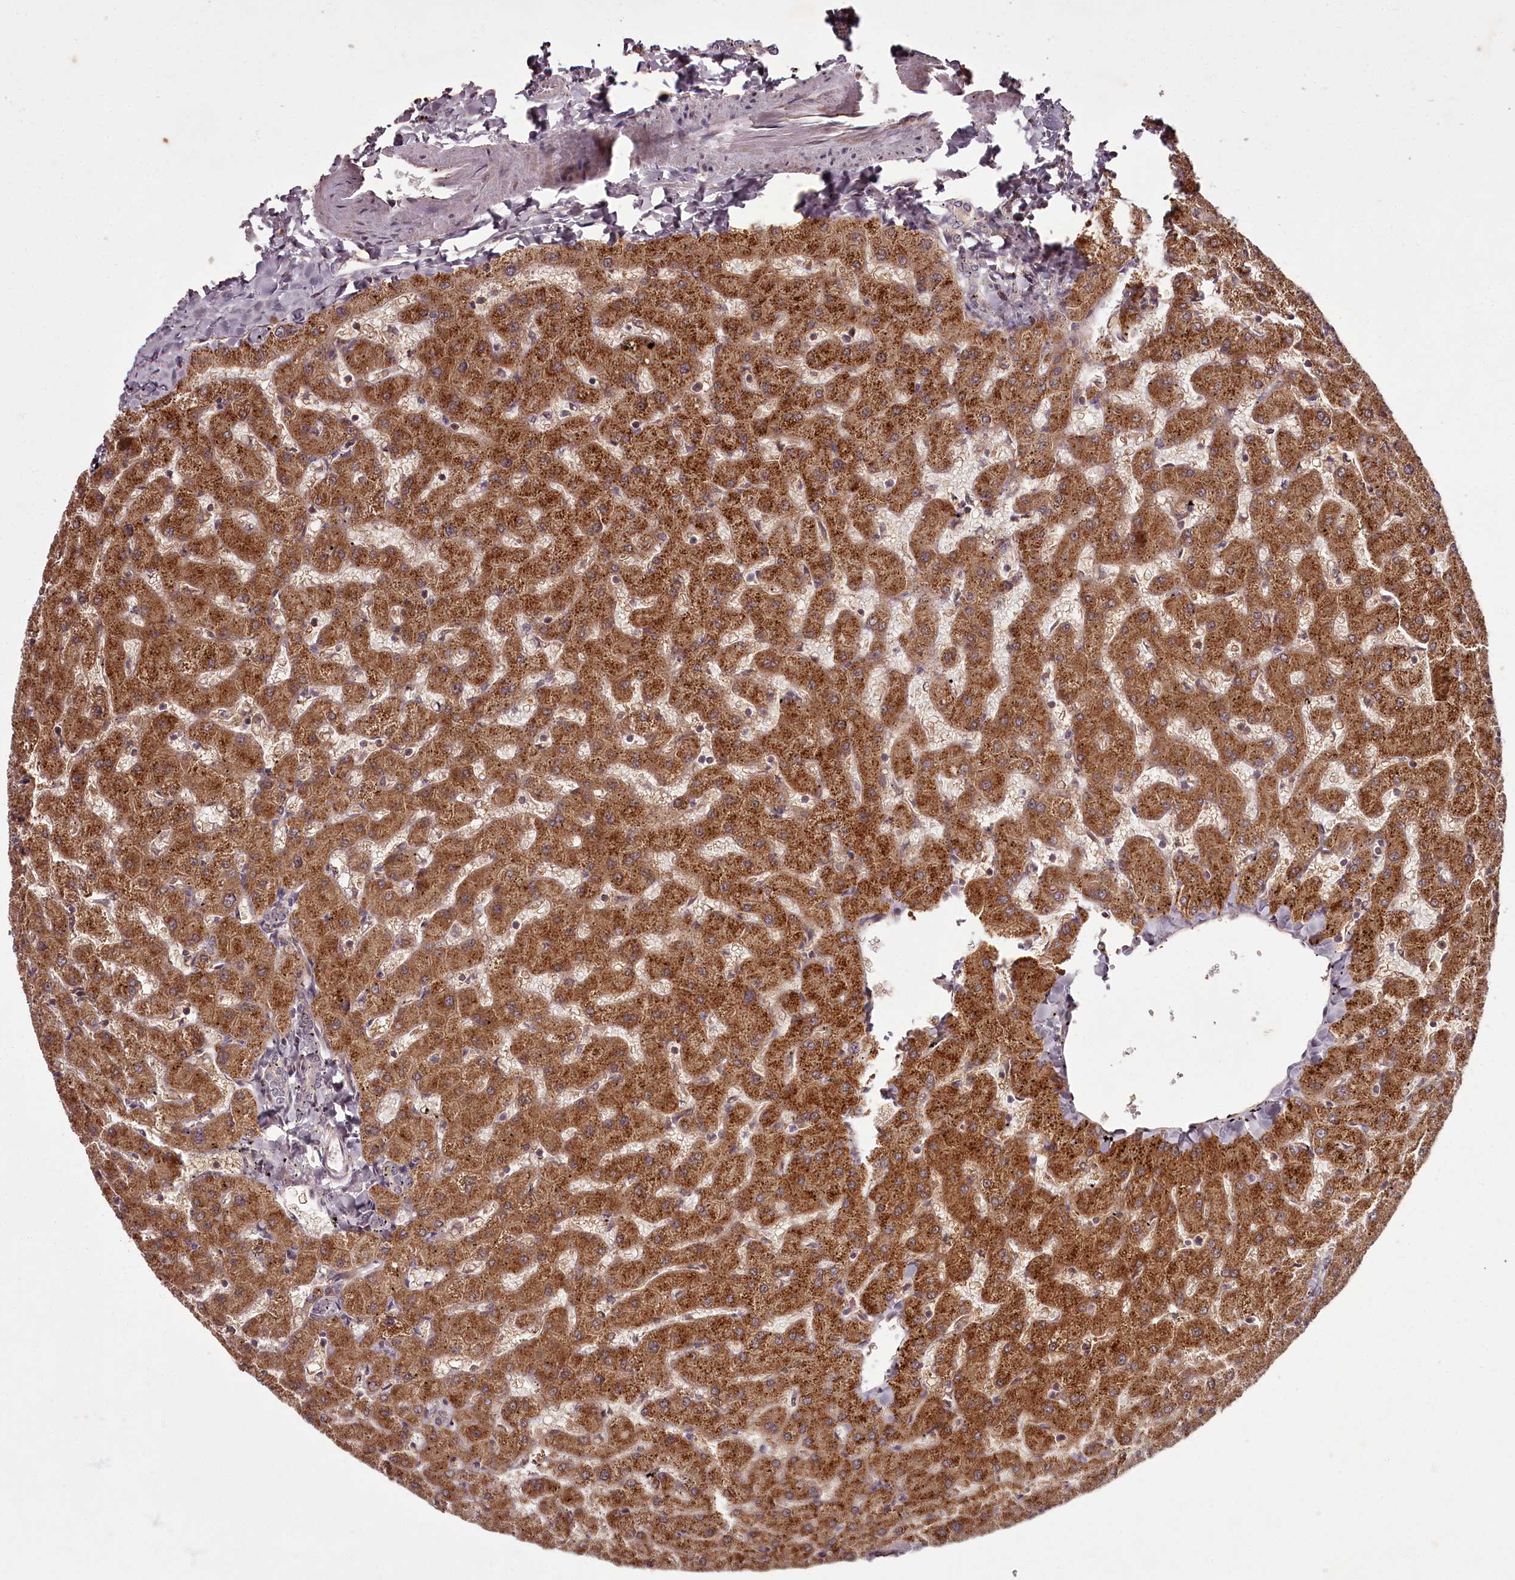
{"staining": {"intensity": "negative", "quantity": "none", "location": "none"}, "tissue": "liver", "cell_type": "Cholangiocytes", "image_type": "normal", "snomed": [{"axis": "morphology", "description": "Normal tissue, NOS"}, {"axis": "topography", "description": "Liver"}], "caption": "Immunohistochemical staining of unremarkable human liver shows no significant expression in cholangiocytes. (Brightfield microscopy of DAB immunohistochemistry at high magnification).", "gene": "PCBP2", "patient": {"sex": "female", "age": 63}}